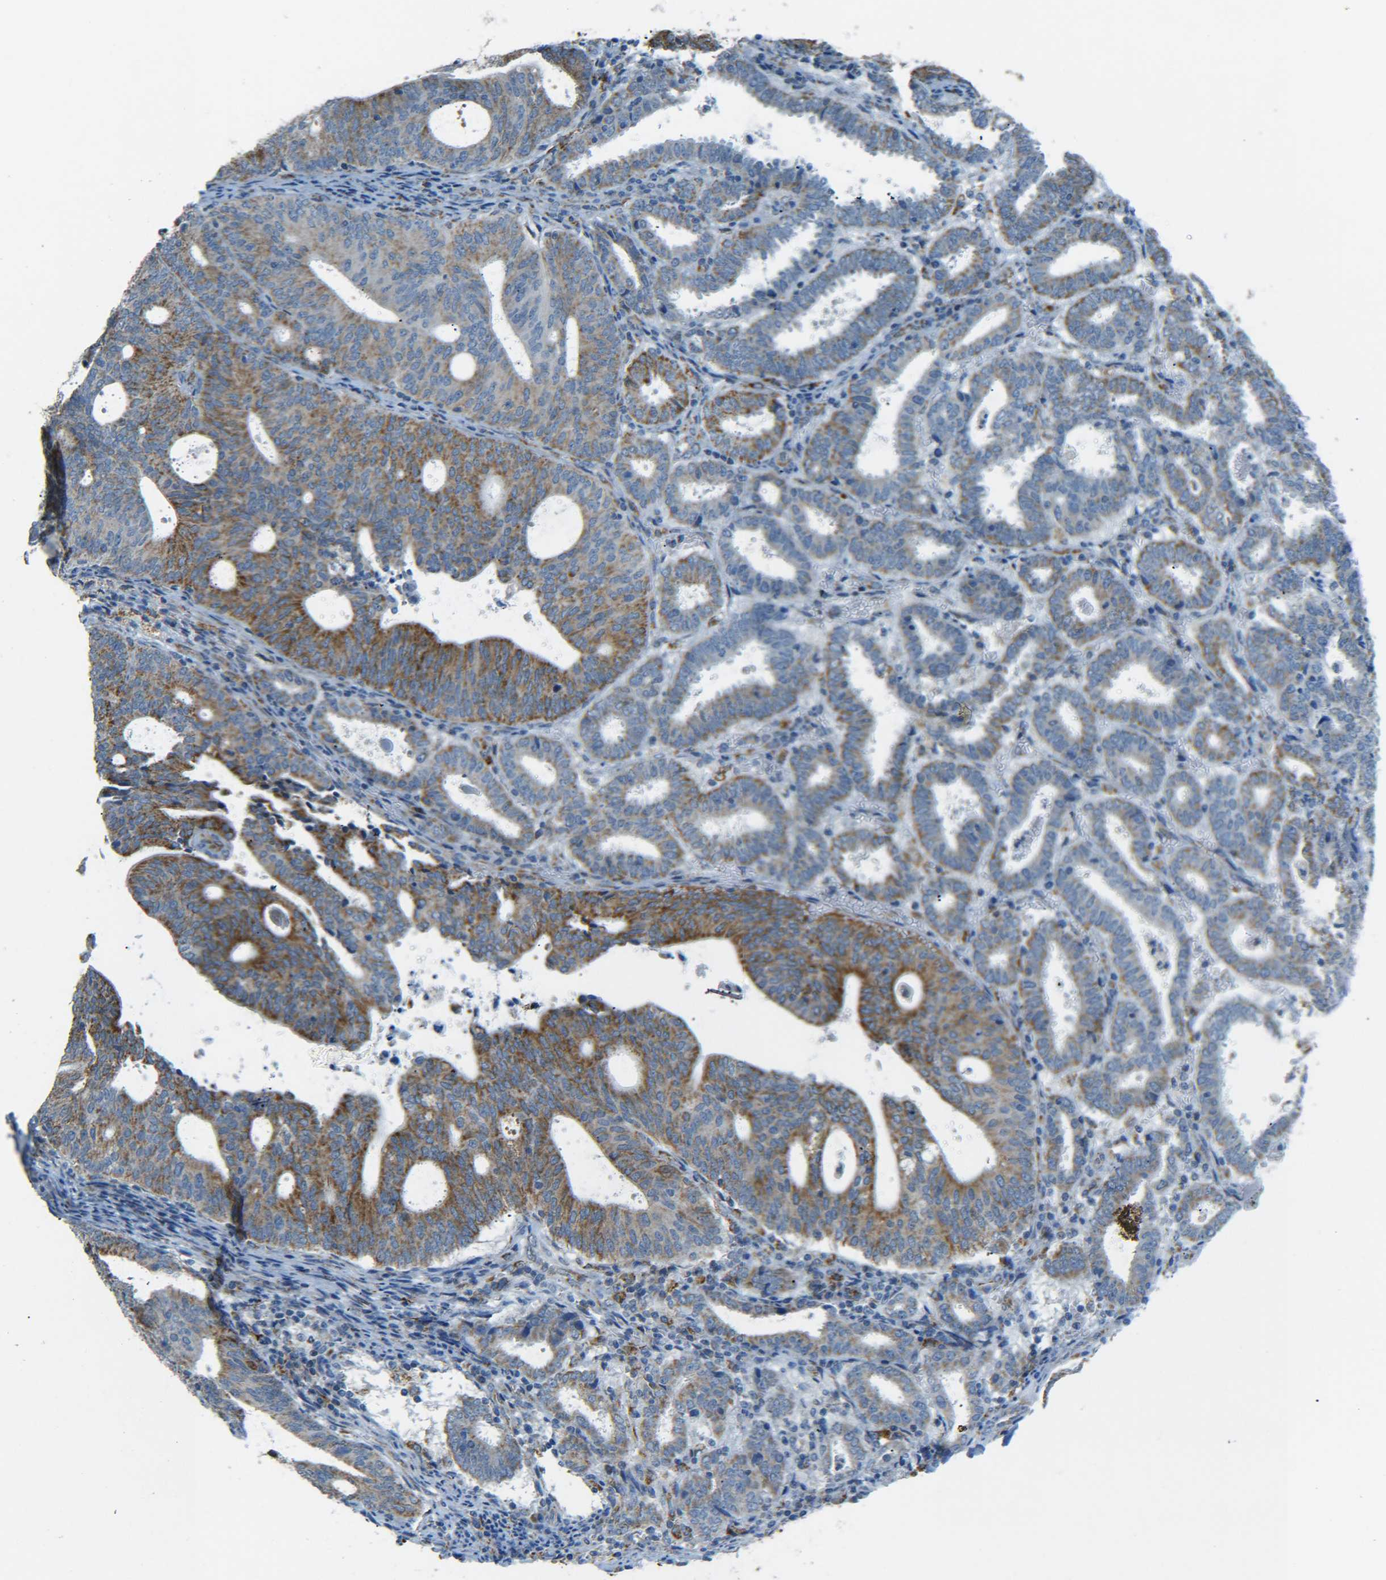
{"staining": {"intensity": "moderate", "quantity": ">75%", "location": "cytoplasmic/membranous"}, "tissue": "endometrial cancer", "cell_type": "Tumor cells", "image_type": "cancer", "snomed": [{"axis": "morphology", "description": "Adenocarcinoma, NOS"}, {"axis": "topography", "description": "Uterus"}], "caption": "Immunohistochemical staining of human endometrial cancer shows medium levels of moderate cytoplasmic/membranous protein staining in approximately >75% of tumor cells.", "gene": "CYB5R1", "patient": {"sex": "female", "age": 83}}